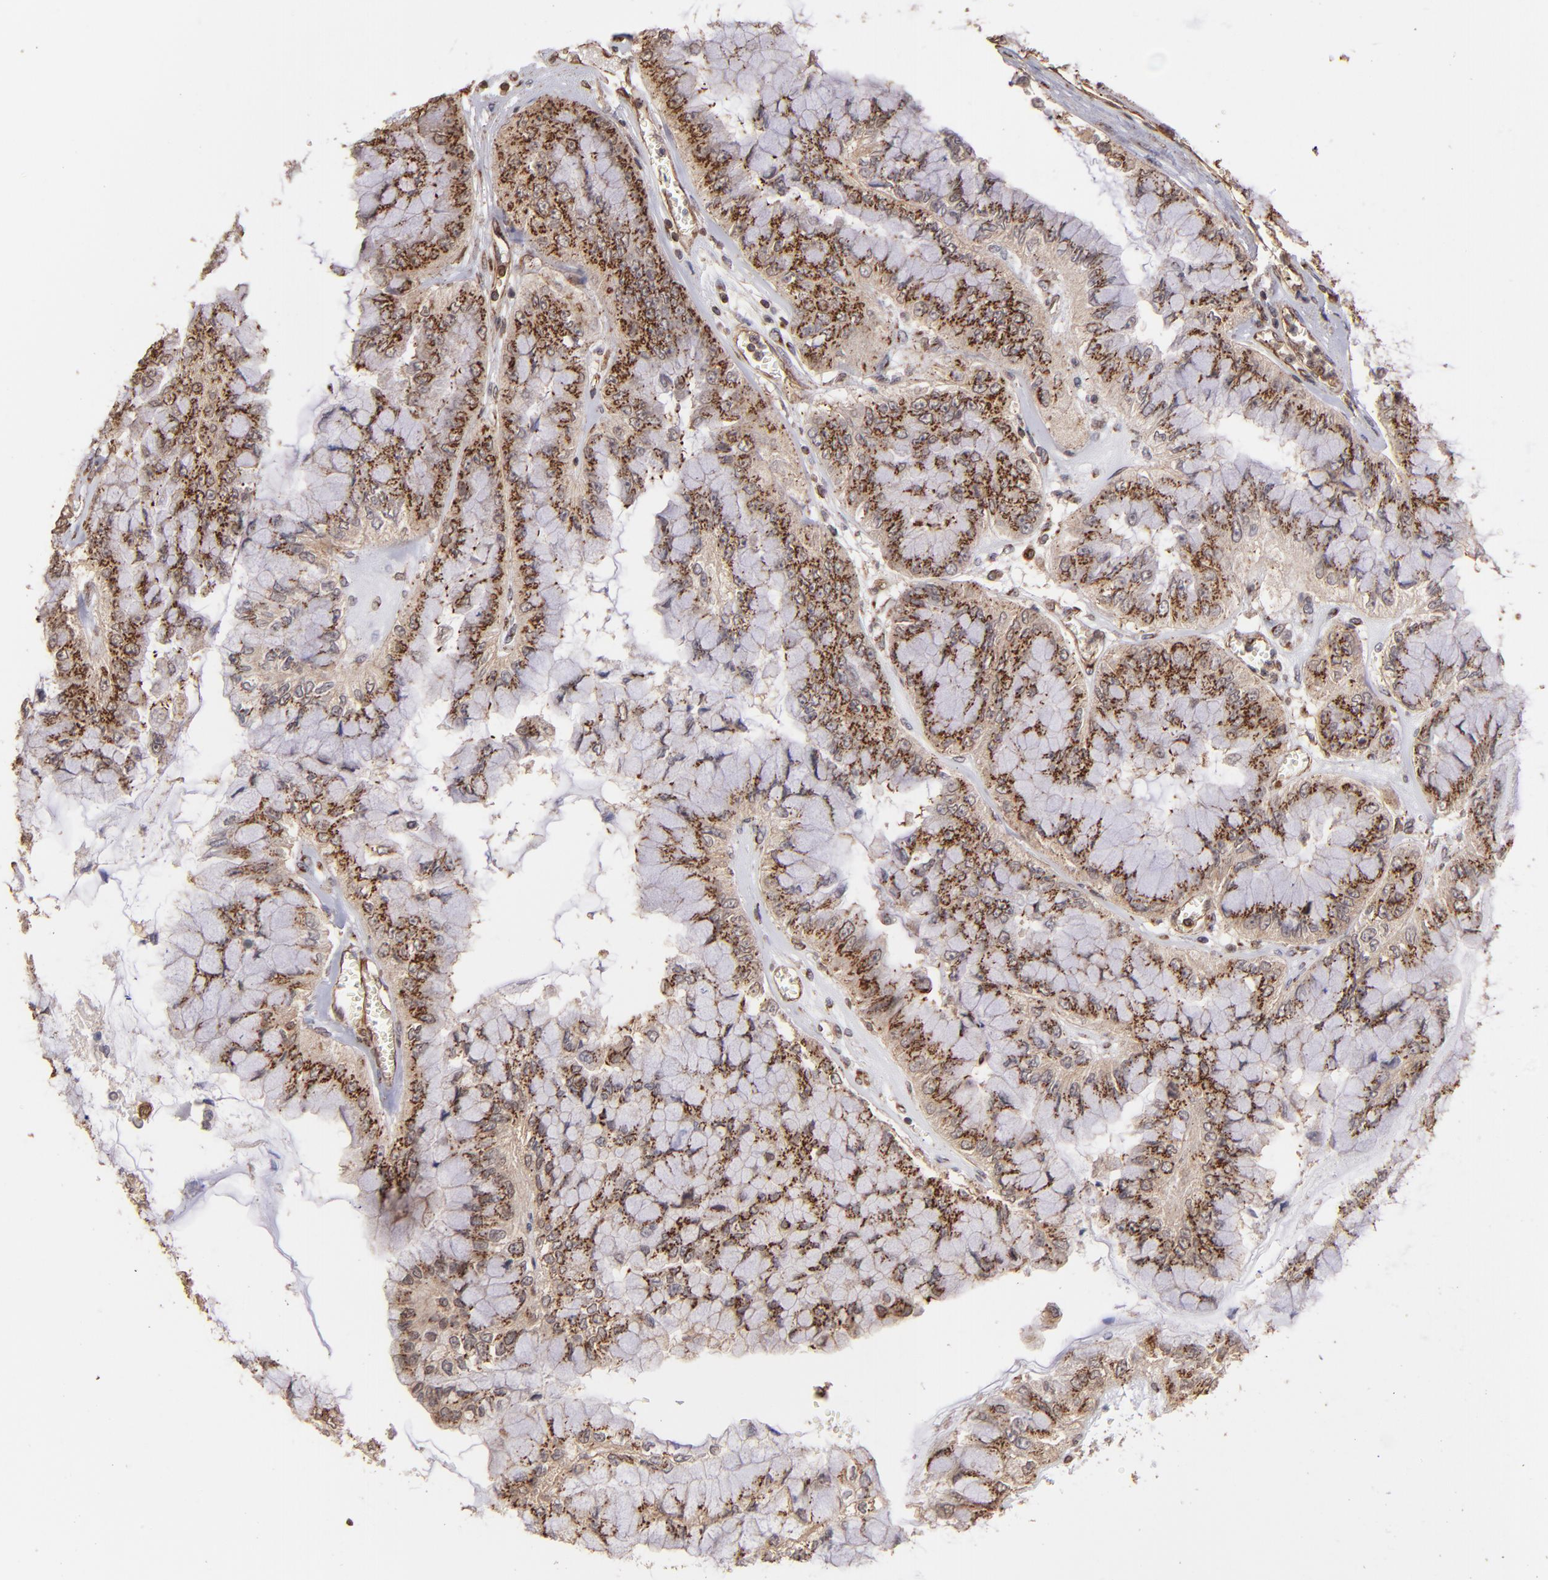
{"staining": {"intensity": "moderate", "quantity": ">75%", "location": "cytoplasmic/membranous"}, "tissue": "liver cancer", "cell_type": "Tumor cells", "image_type": "cancer", "snomed": [{"axis": "morphology", "description": "Cholangiocarcinoma"}, {"axis": "topography", "description": "Liver"}], "caption": "The photomicrograph exhibits immunohistochemical staining of liver cholangiocarcinoma. There is moderate cytoplasmic/membranous positivity is identified in approximately >75% of tumor cells.", "gene": "TRIP11", "patient": {"sex": "female", "age": 79}}